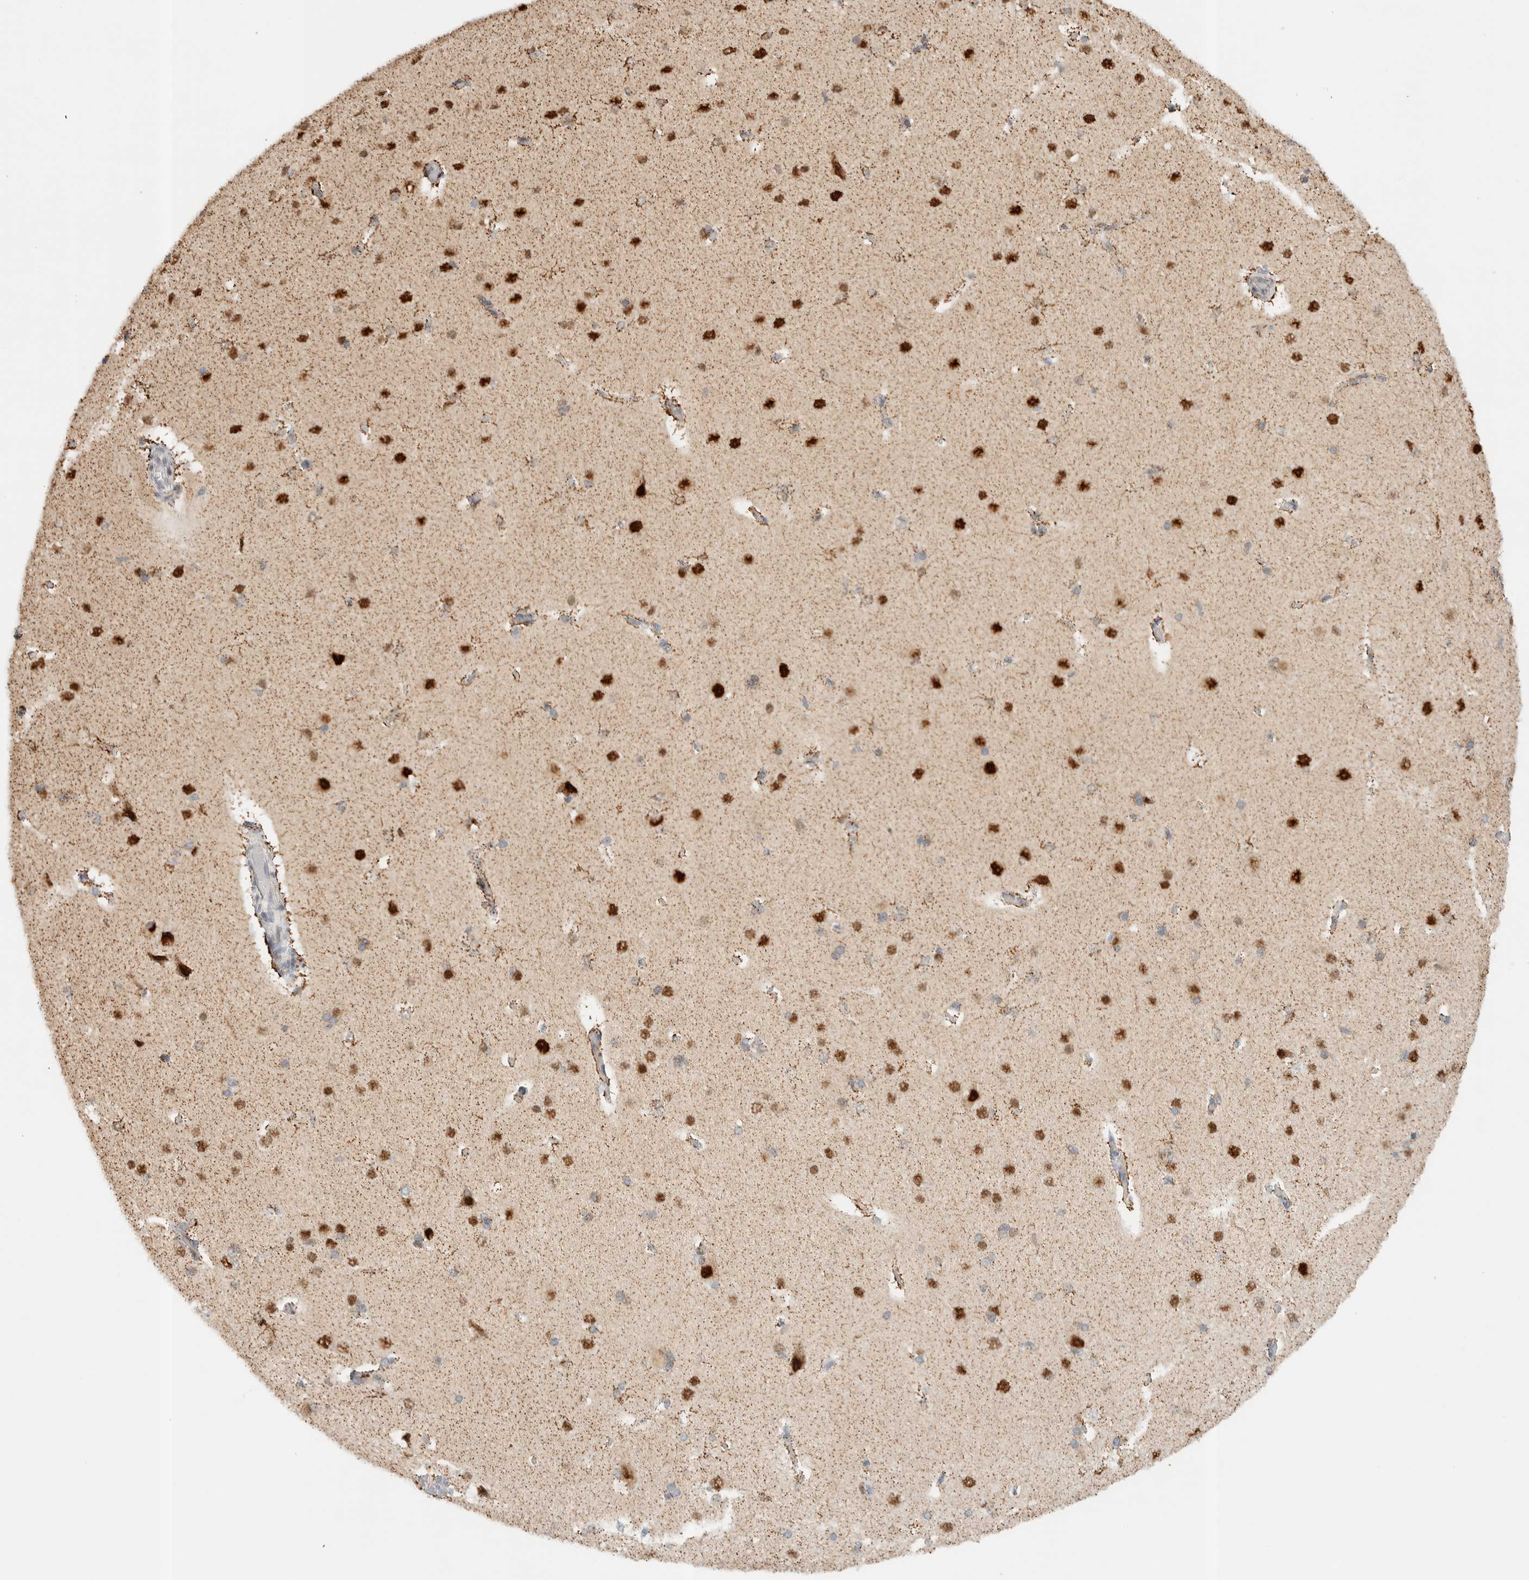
{"staining": {"intensity": "weak", "quantity": "25%-75%", "location": "nuclear"}, "tissue": "cerebral cortex", "cell_type": "Endothelial cells", "image_type": "normal", "snomed": [{"axis": "morphology", "description": "Normal tissue, NOS"}, {"axis": "topography", "description": "Cerebral cortex"}], "caption": "Immunohistochemistry (IHC) staining of unremarkable cerebral cortex, which displays low levels of weak nuclear staining in approximately 25%-75% of endothelial cells indicating weak nuclear protein positivity. The staining was performed using DAB (brown) for protein detection and nuclei were counterstained in hematoxylin (blue).", "gene": "TSPAN32", "patient": {"sex": "male", "age": 62}}